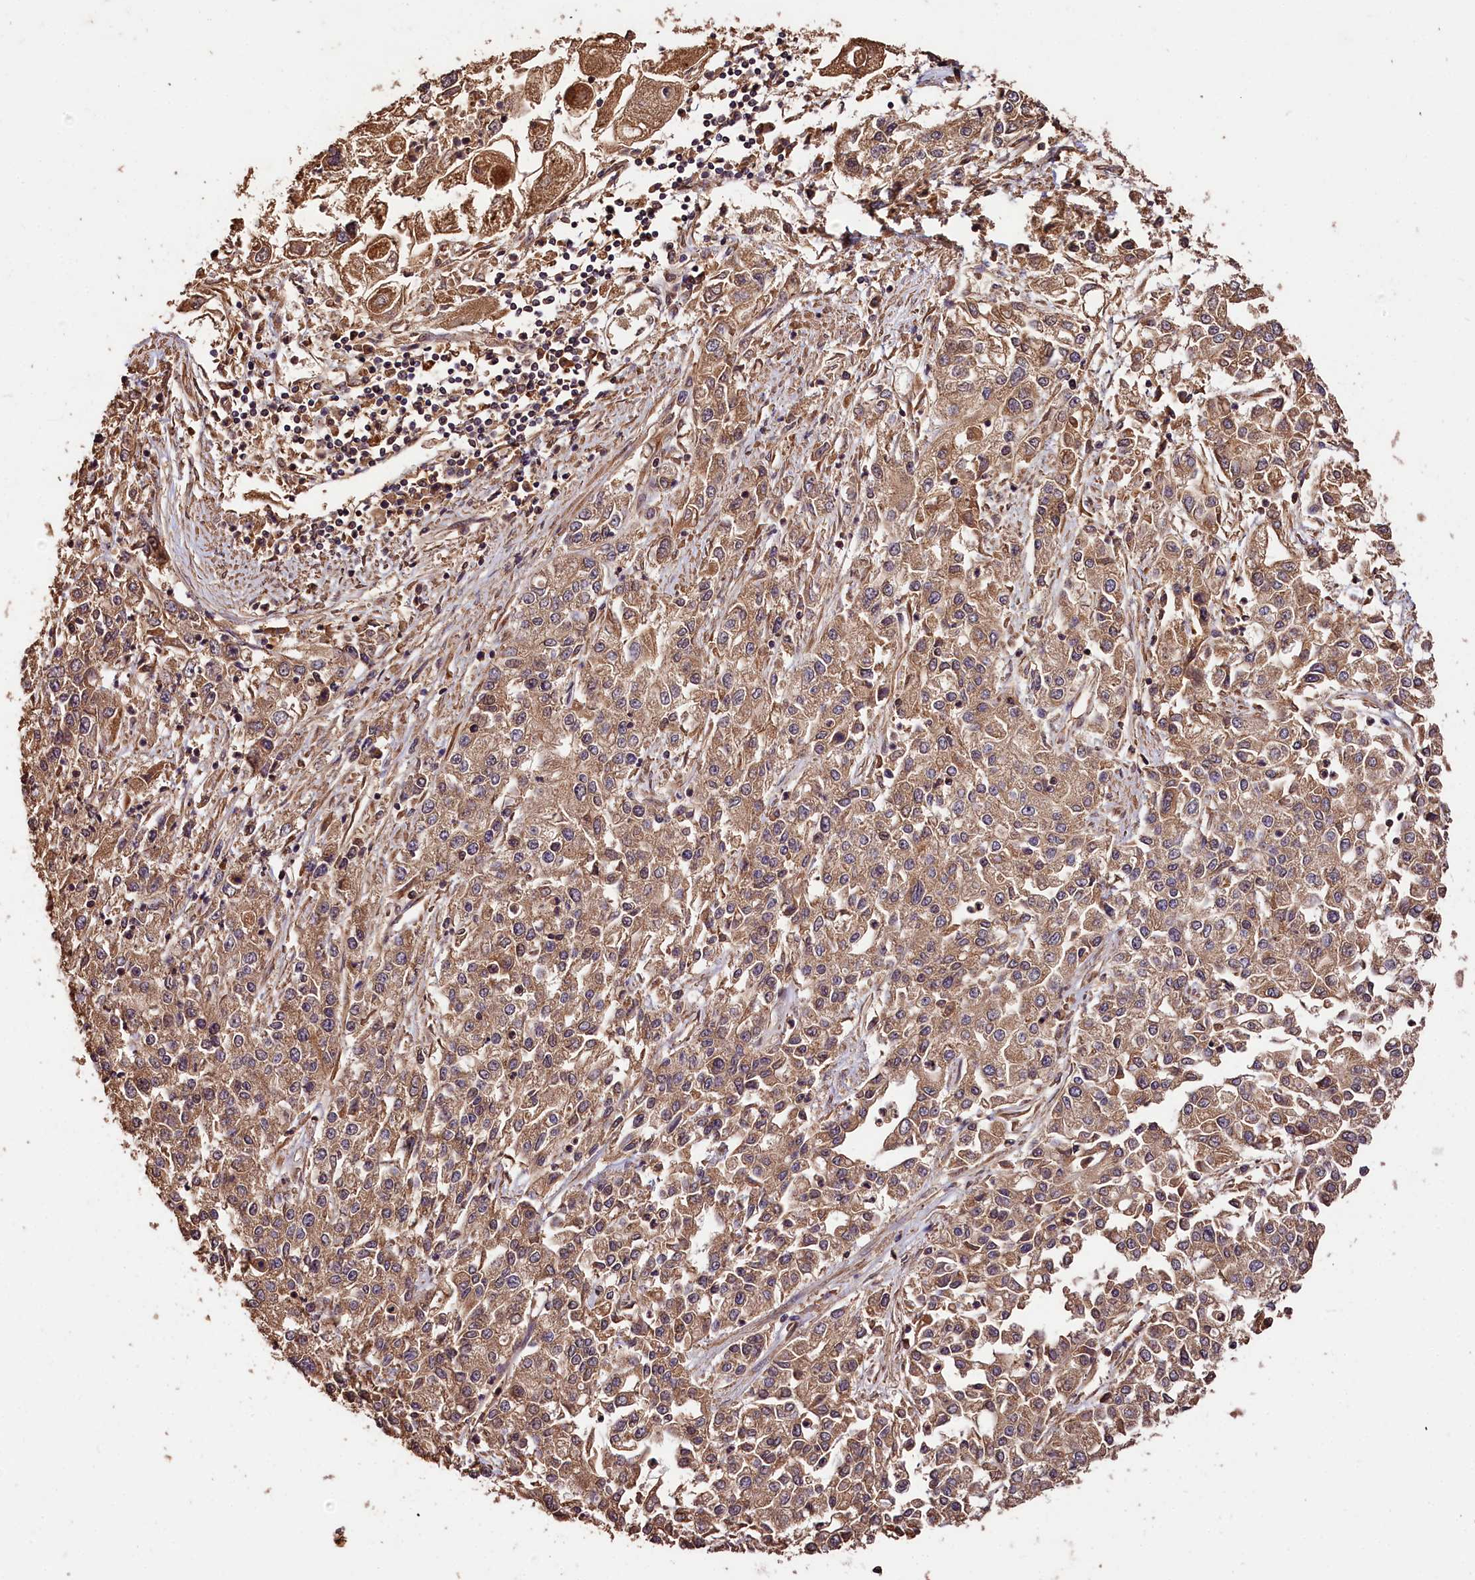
{"staining": {"intensity": "weak", "quantity": ">75%", "location": "cytoplasmic/membranous"}, "tissue": "endometrial cancer", "cell_type": "Tumor cells", "image_type": "cancer", "snomed": [{"axis": "morphology", "description": "Adenocarcinoma, NOS"}, {"axis": "topography", "description": "Endometrium"}], "caption": "Human endometrial cancer stained with a protein marker displays weak staining in tumor cells.", "gene": "KPTN", "patient": {"sex": "female", "age": 49}}